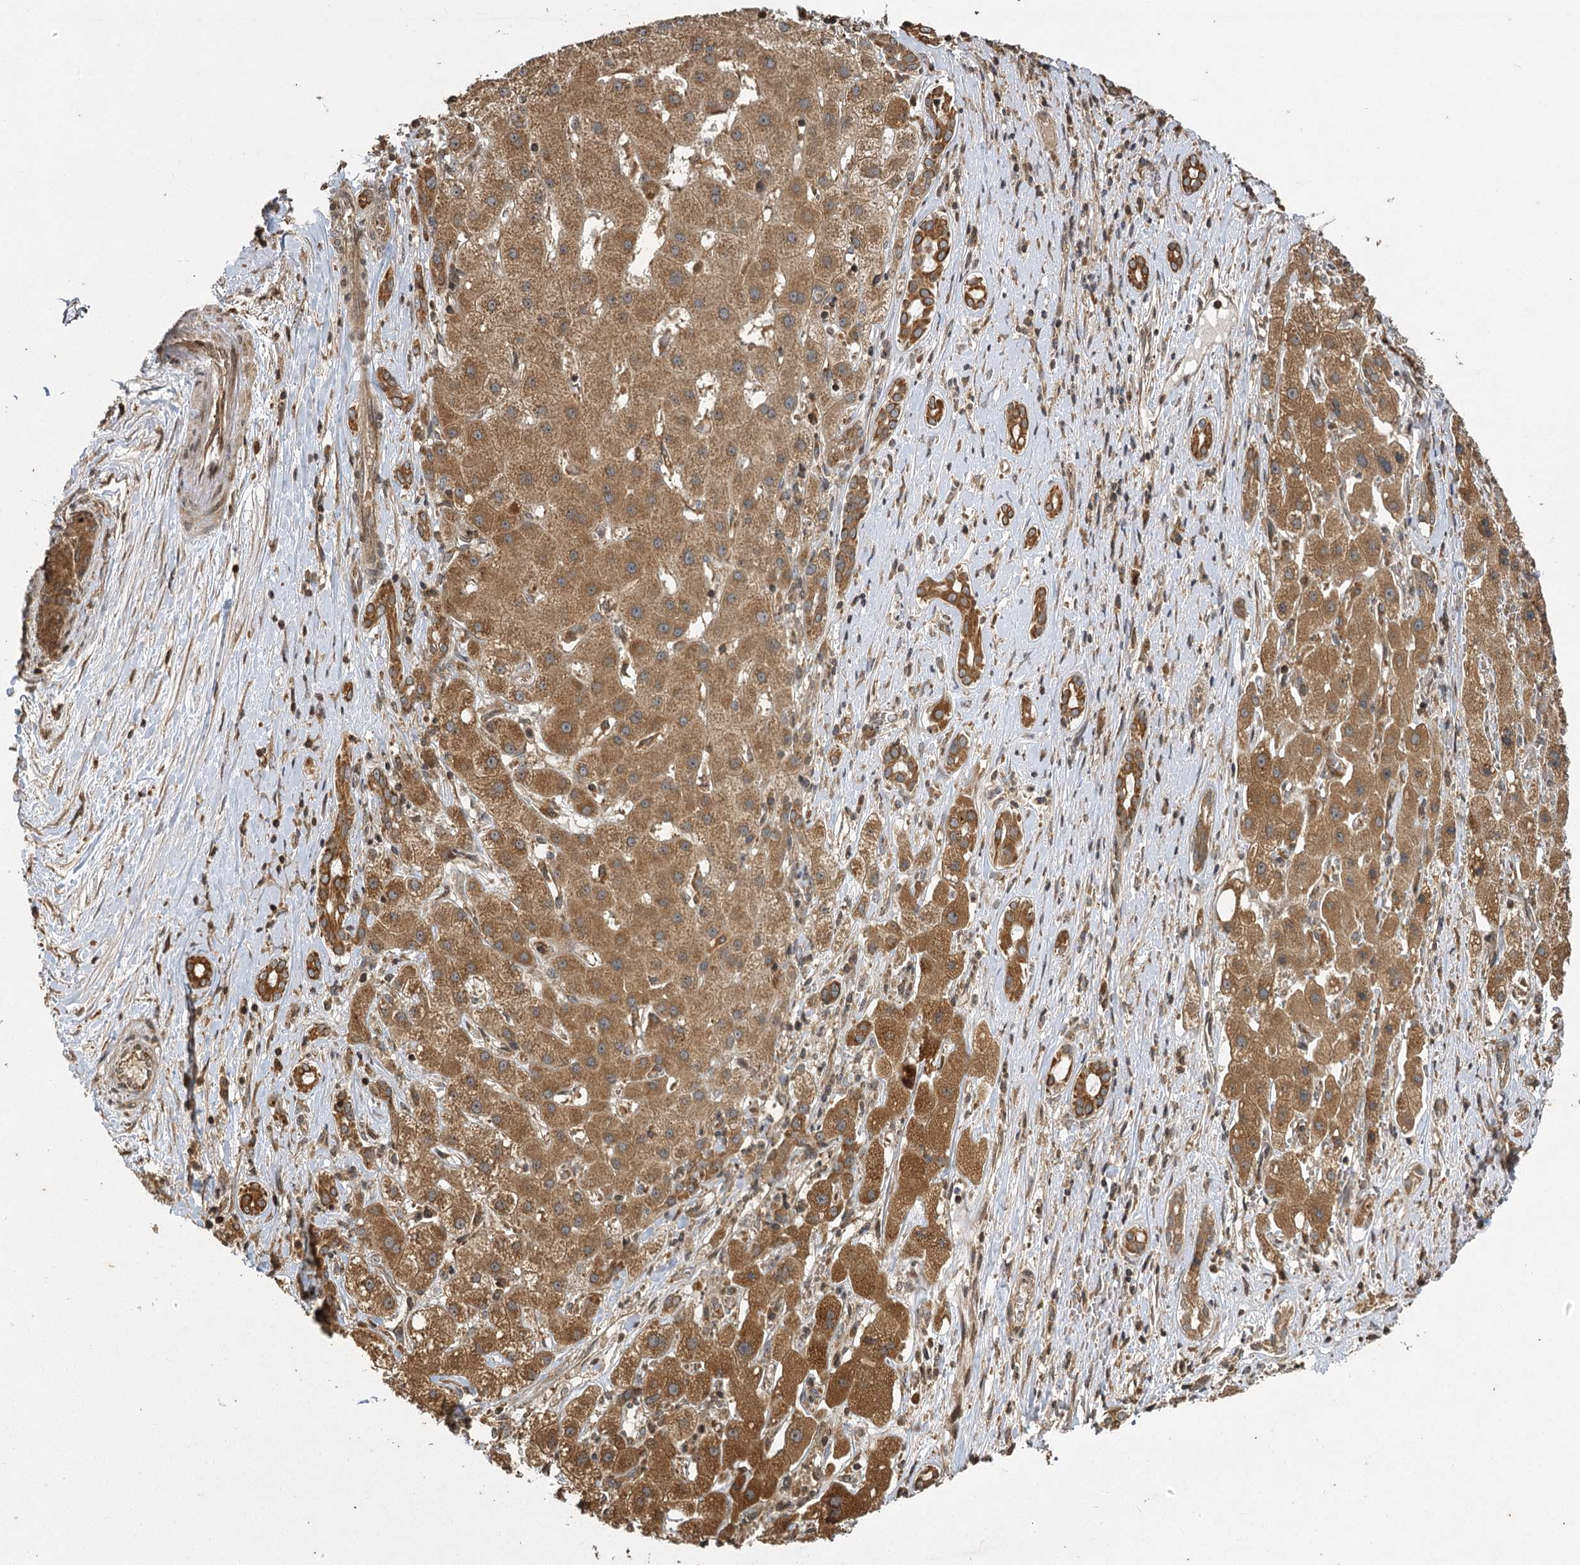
{"staining": {"intensity": "moderate", "quantity": ">75%", "location": "cytoplasmic/membranous"}, "tissue": "liver cancer", "cell_type": "Tumor cells", "image_type": "cancer", "snomed": [{"axis": "morphology", "description": "Carcinoma, Hepatocellular, NOS"}, {"axis": "topography", "description": "Liver"}], "caption": "Liver cancer stained with a brown dye exhibits moderate cytoplasmic/membranous positive expression in approximately >75% of tumor cells.", "gene": "IL11RA", "patient": {"sex": "male", "age": 65}}